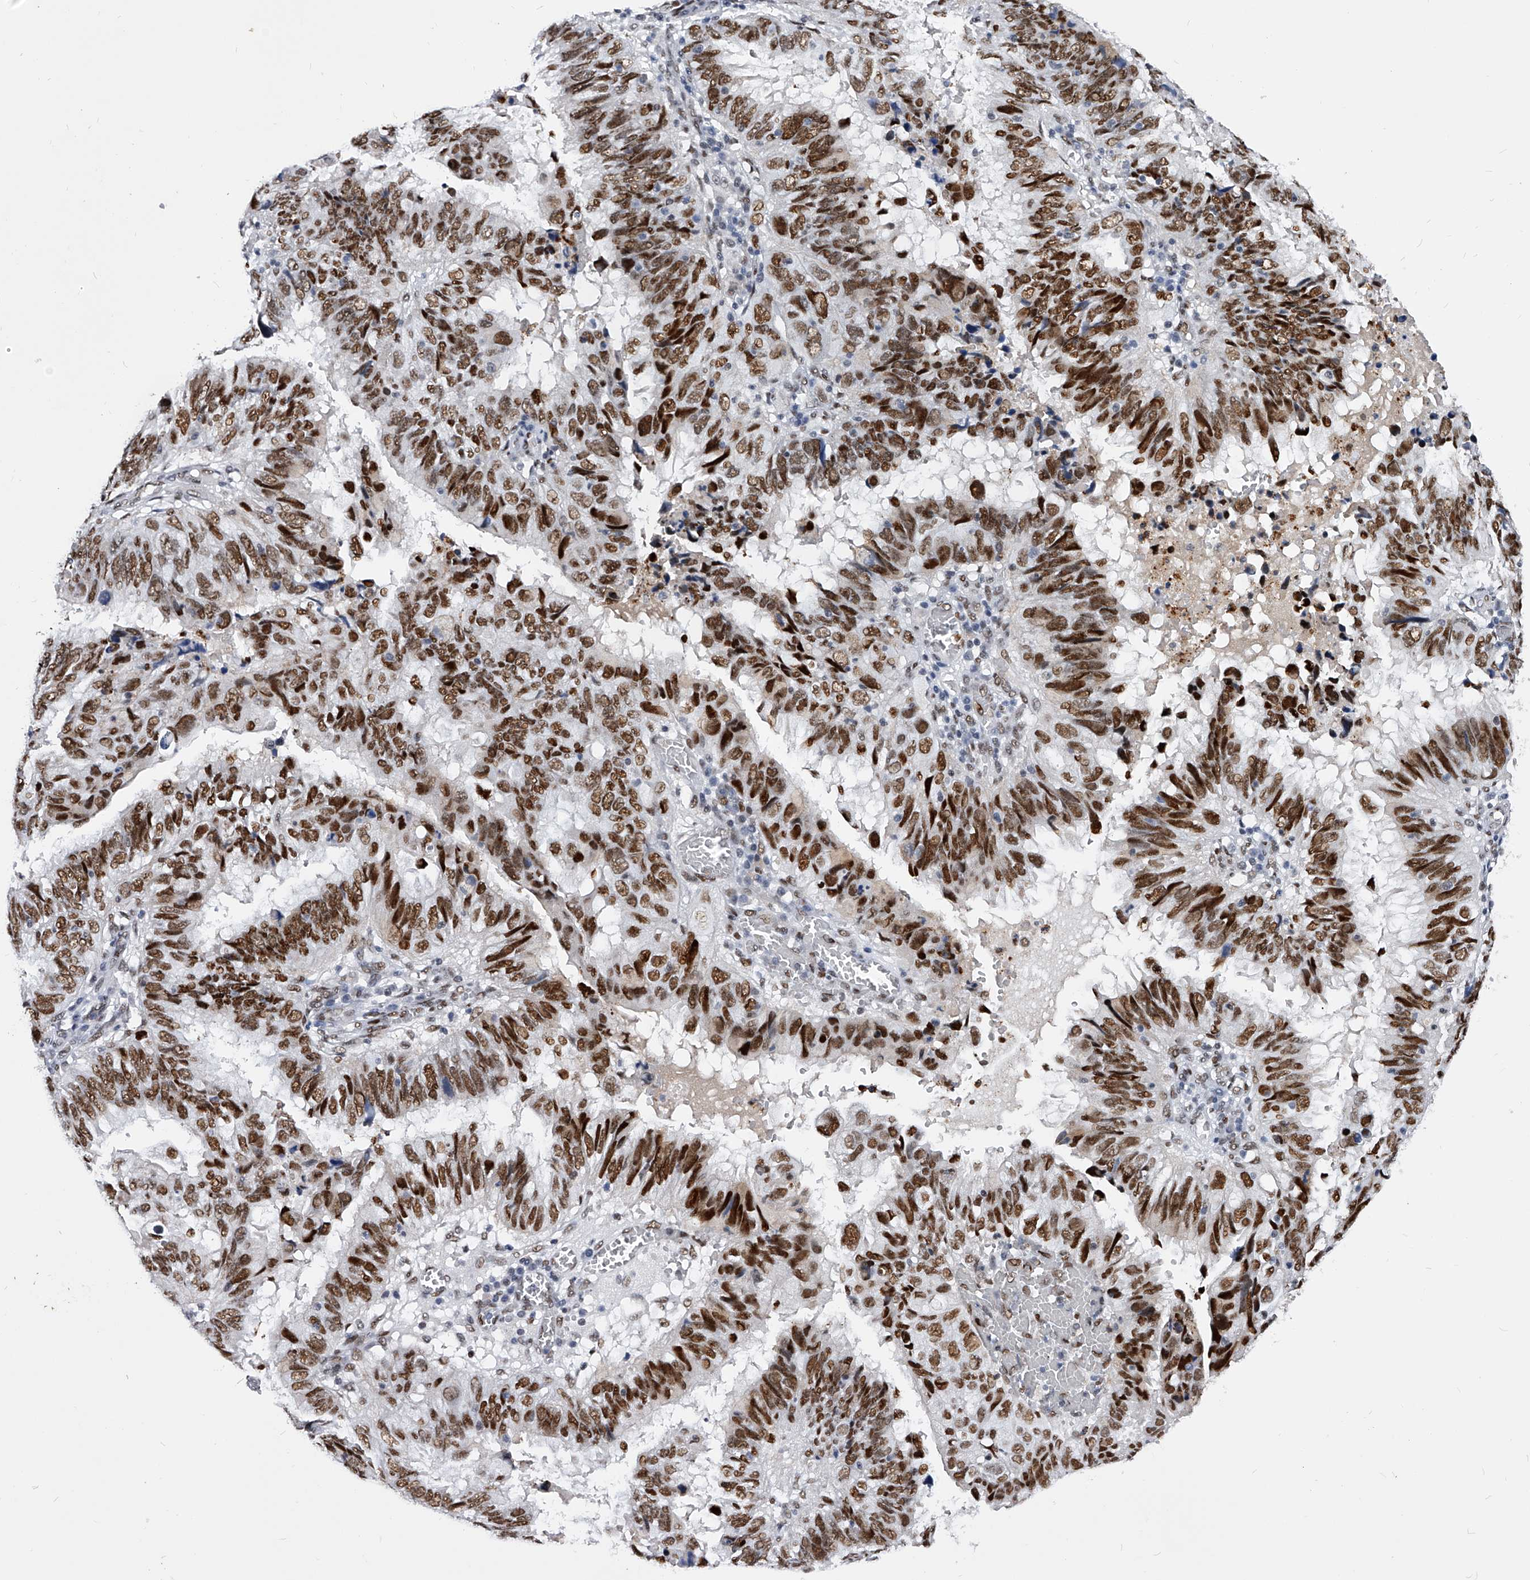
{"staining": {"intensity": "strong", "quantity": ">75%", "location": "nuclear"}, "tissue": "endometrial cancer", "cell_type": "Tumor cells", "image_type": "cancer", "snomed": [{"axis": "morphology", "description": "Adenocarcinoma, NOS"}, {"axis": "topography", "description": "Uterus"}], "caption": "Immunohistochemical staining of human endometrial cancer reveals high levels of strong nuclear protein expression in approximately >75% of tumor cells. (brown staining indicates protein expression, while blue staining denotes nuclei).", "gene": "TESK2", "patient": {"sex": "female", "age": 77}}